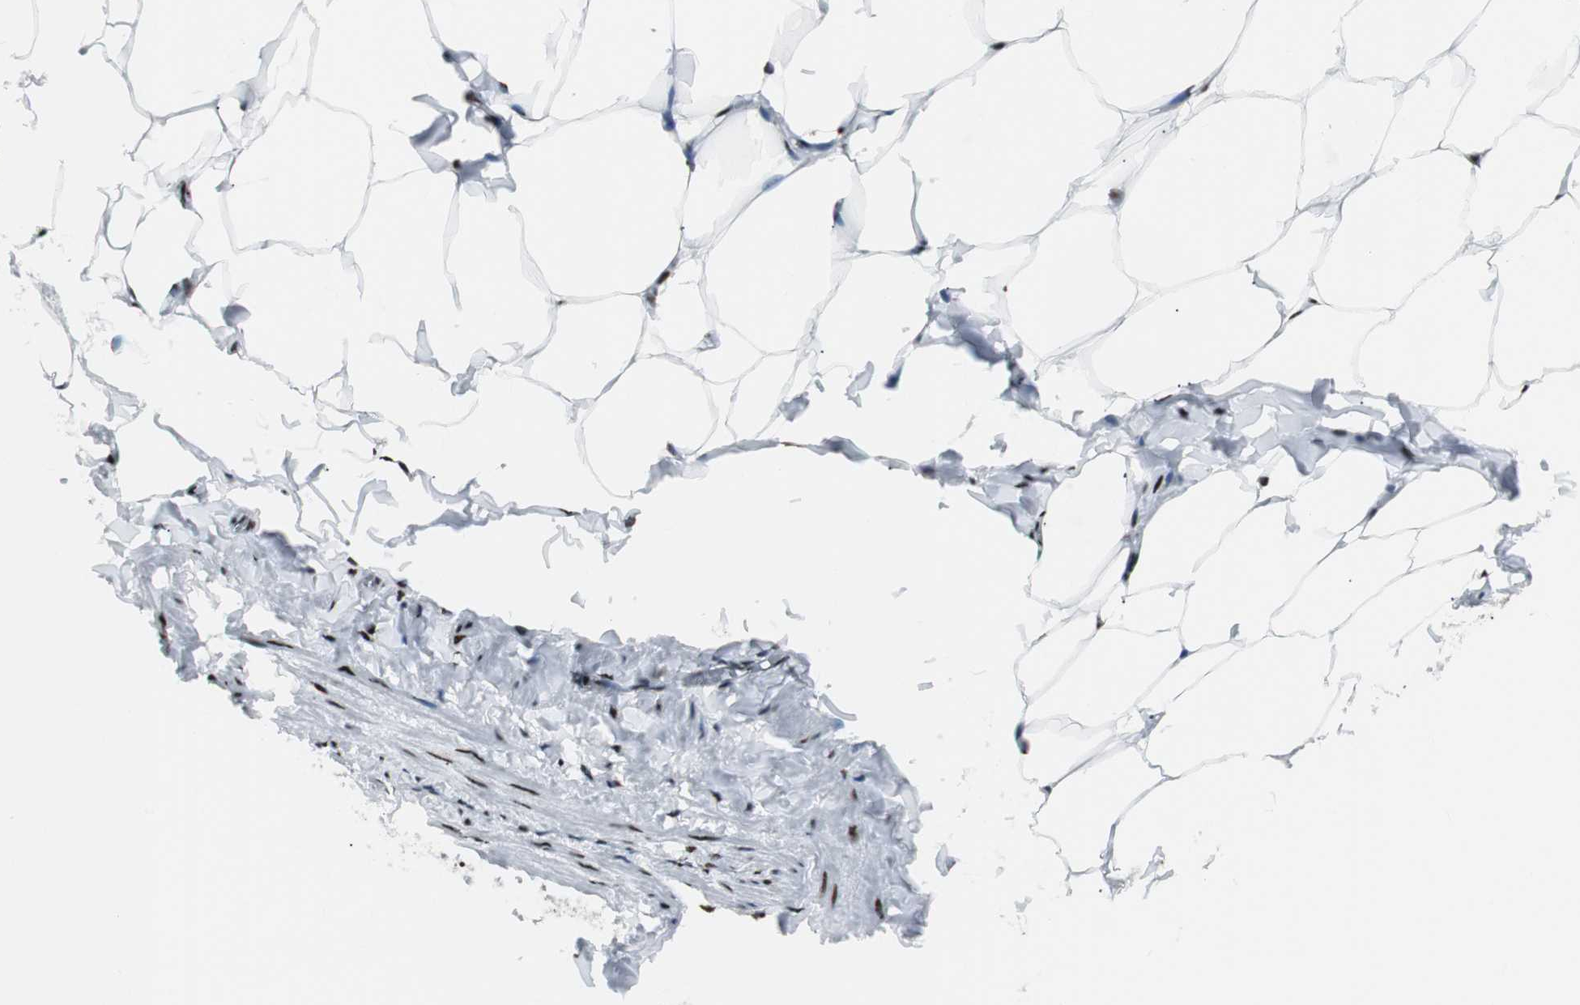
{"staining": {"intensity": "strong", "quantity": ">75%", "location": "nuclear"}, "tissue": "adipose tissue", "cell_type": "Adipocytes", "image_type": "normal", "snomed": [{"axis": "morphology", "description": "Normal tissue, NOS"}, {"axis": "topography", "description": "Vascular tissue"}], "caption": "This image shows immunohistochemistry (IHC) staining of unremarkable human adipose tissue, with high strong nuclear expression in approximately >75% of adipocytes.", "gene": "NCL", "patient": {"sex": "male", "age": 41}}